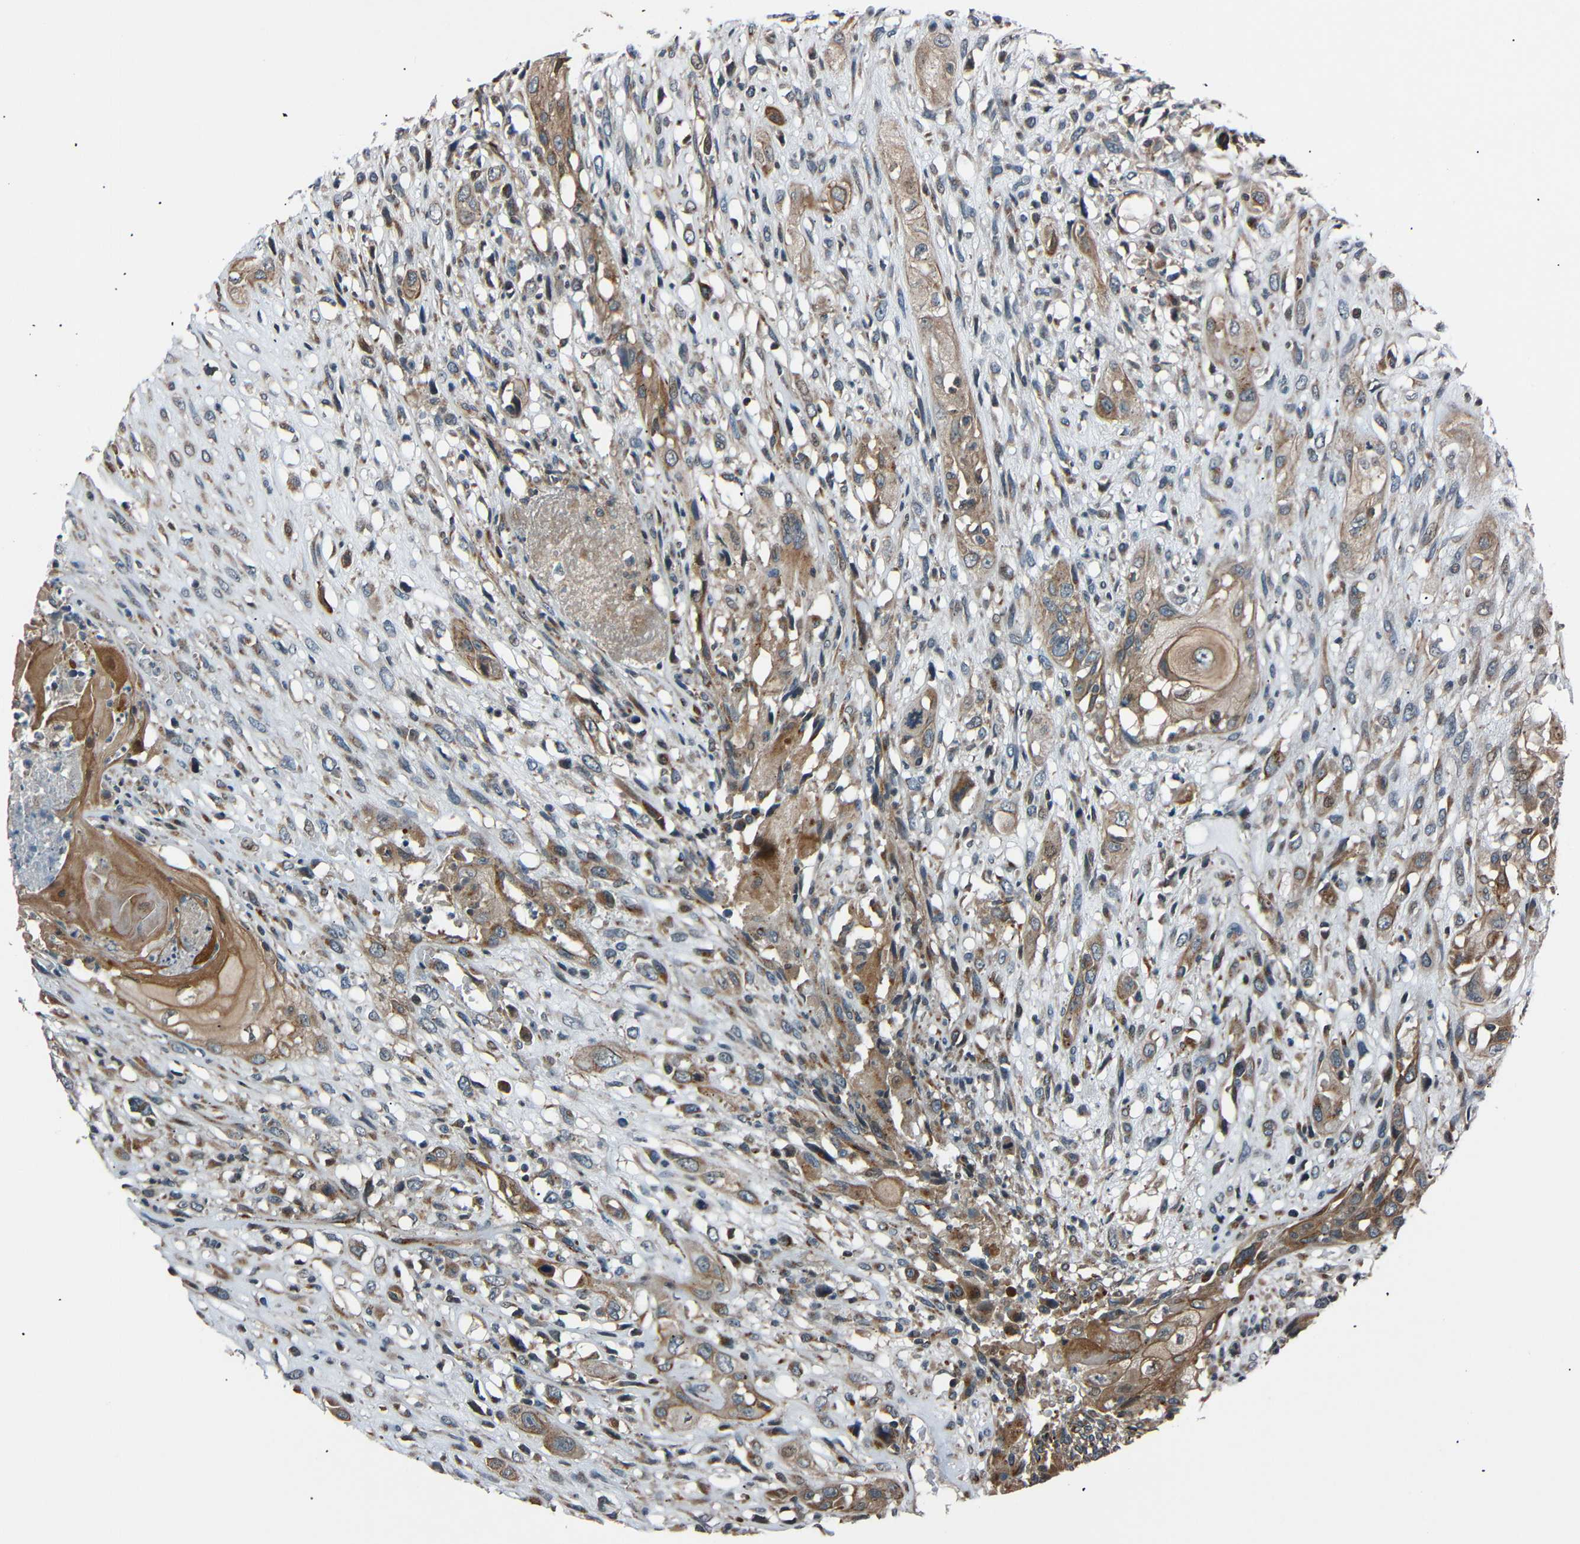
{"staining": {"intensity": "moderate", "quantity": ">75%", "location": "cytoplasmic/membranous"}, "tissue": "head and neck cancer", "cell_type": "Tumor cells", "image_type": "cancer", "snomed": [{"axis": "morphology", "description": "Necrosis, NOS"}, {"axis": "morphology", "description": "Neoplasm, malignant, NOS"}, {"axis": "topography", "description": "Salivary gland"}, {"axis": "topography", "description": "Head-Neck"}], "caption": "Brown immunohistochemical staining in head and neck cancer demonstrates moderate cytoplasmic/membranous staining in about >75% of tumor cells. The protein of interest is stained brown, and the nuclei are stained in blue (DAB (3,3'-diaminobenzidine) IHC with brightfield microscopy, high magnification).", "gene": "AKAP9", "patient": {"sex": "male", "age": 43}}